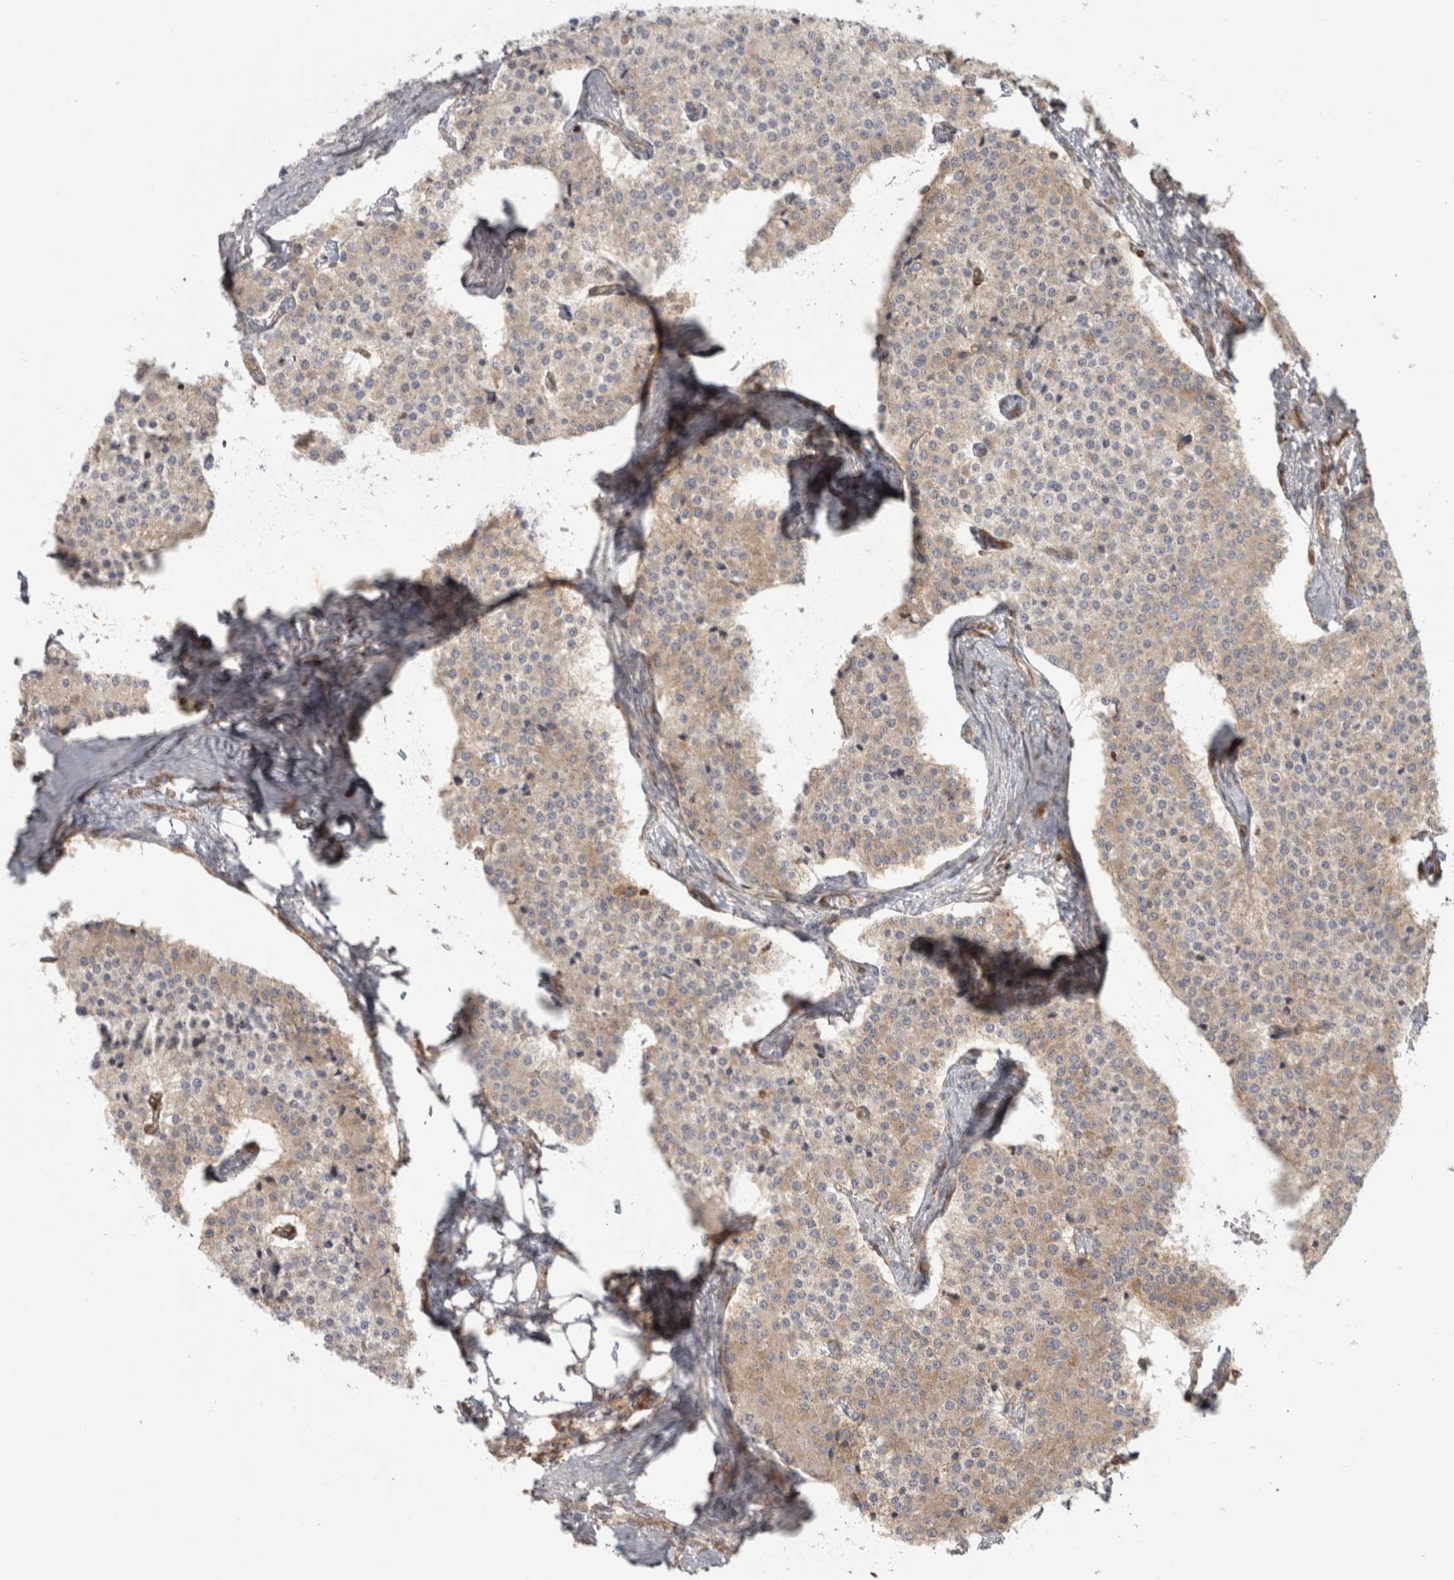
{"staining": {"intensity": "weak", "quantity": "25%-75%", "location": "cytoplasmic/membranous"}, "tissue": "carcinoid", "cell_type": "Tumor cells", "image_type": "cancer", "snomed": [{"axis": "morphology", "description": "Carcinoid, malignant, NOS"}, {"axis": "topography", "description": "Colon"}], "caption": "This is a micrograph of immunohistochemistry staining of malignant carcinoid, which shows weak staining in the cytoplasmic/membranous of tumor cells.", "gene": "HLA-E", "patient": {"sex": "female", "age": 52}}